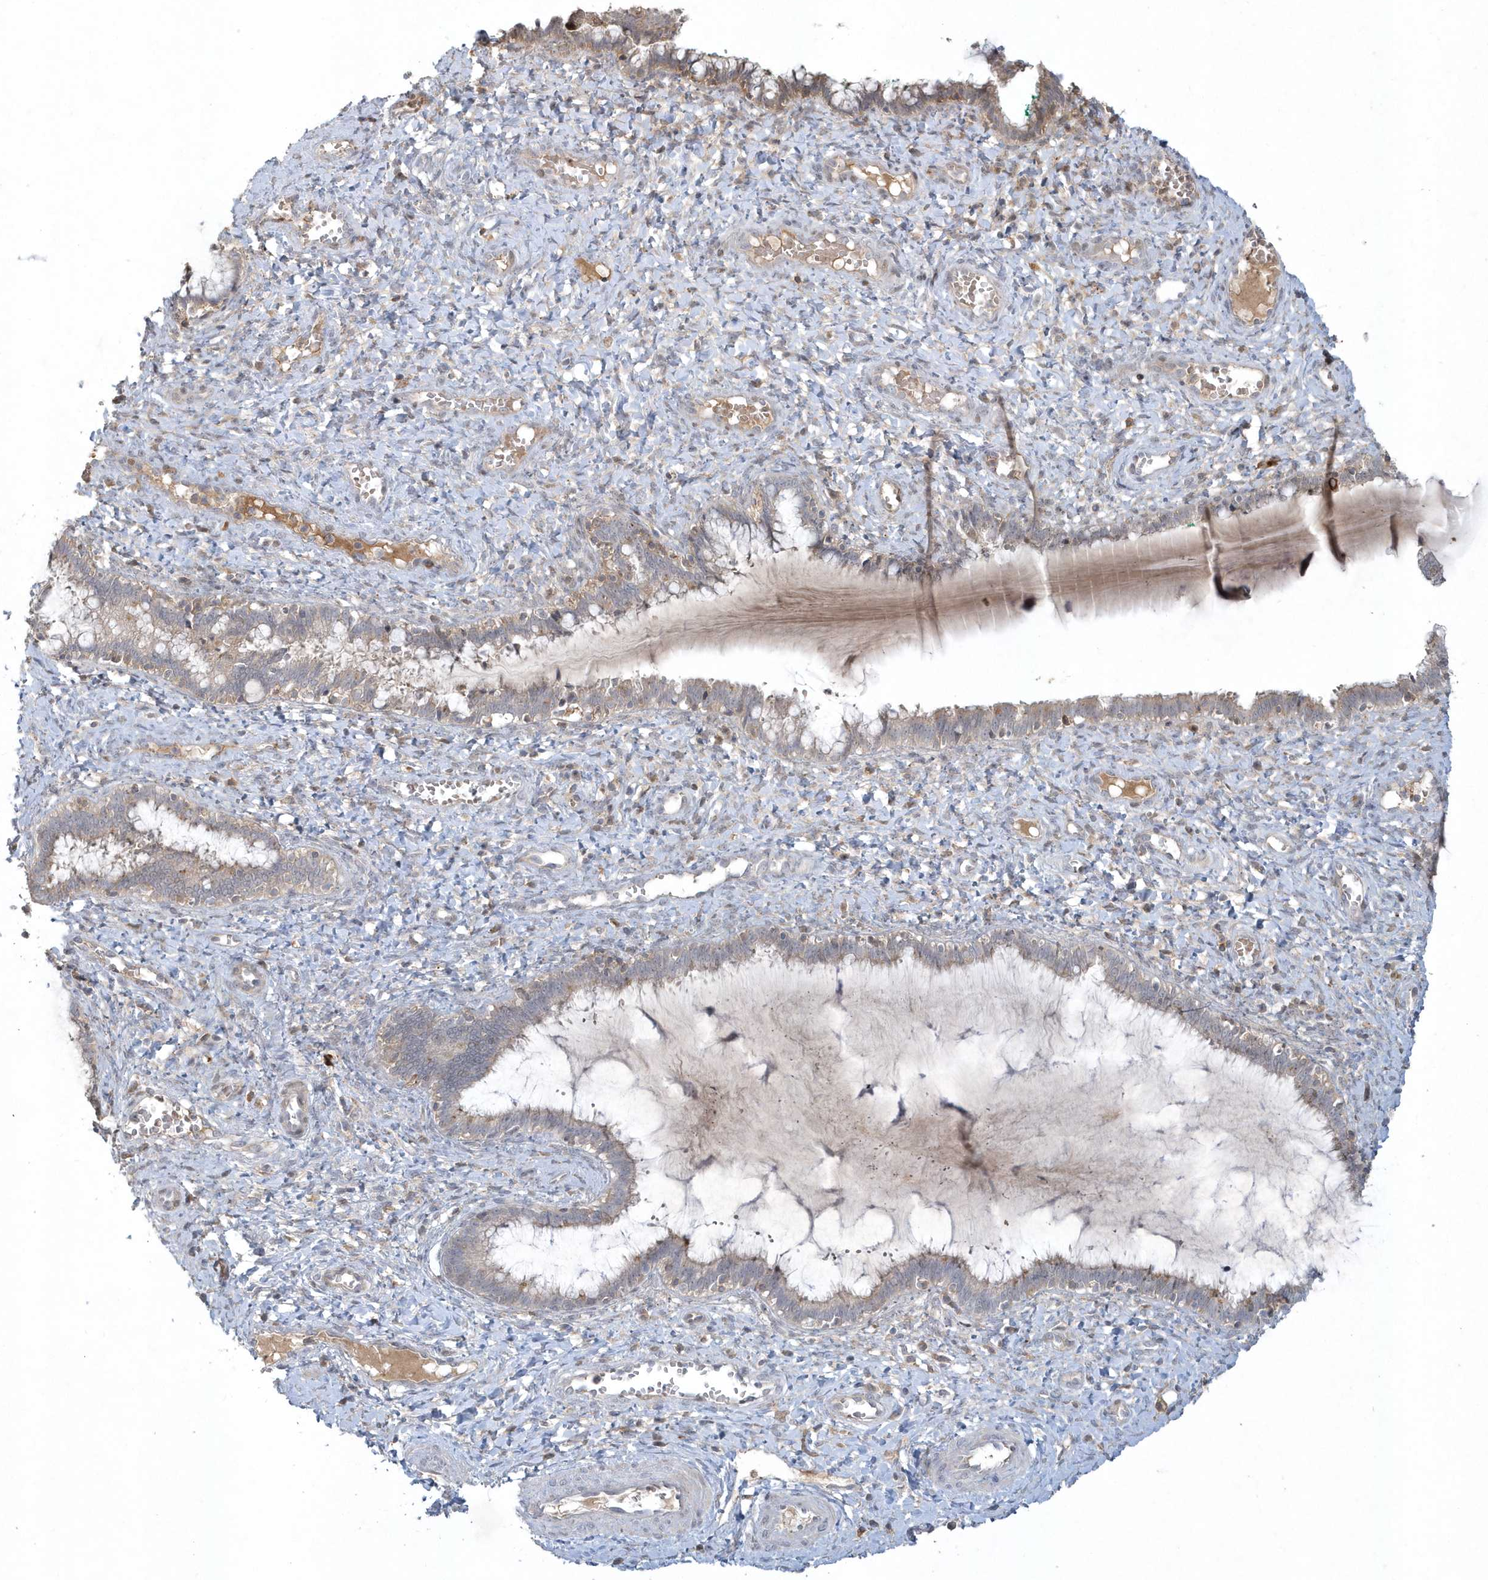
{"staining": {"intensity": "weak", "quantity": "25%-75%", "location": "cytoplasmic/membranous"}, "tissue": "cervix", "cell_type": "Glandular cells", "image_type": "normal", "snomed": [{"axis": "morphology", "description": "Normal tissue, NOS"}, {"axis": "morphology", "description": "Adenocarcinoma, NOS"}, {"axis": "topography", "description": "Cervix"}], "caption": "IHC staining of benign cervix, which reveals low levels of weak cytoplasmic/membranous staining in about 25%-75% of glandular cells indicating weak cytoplasmic/membranous protein staining. The staining was performed using DAB (3,3'-diaminobenzidine) (brown) for protein detection and nuclei were counterstained in hematoxylin (blue).", "gene": "THG1L", "patient": {"sex": "female", "age": 29}}